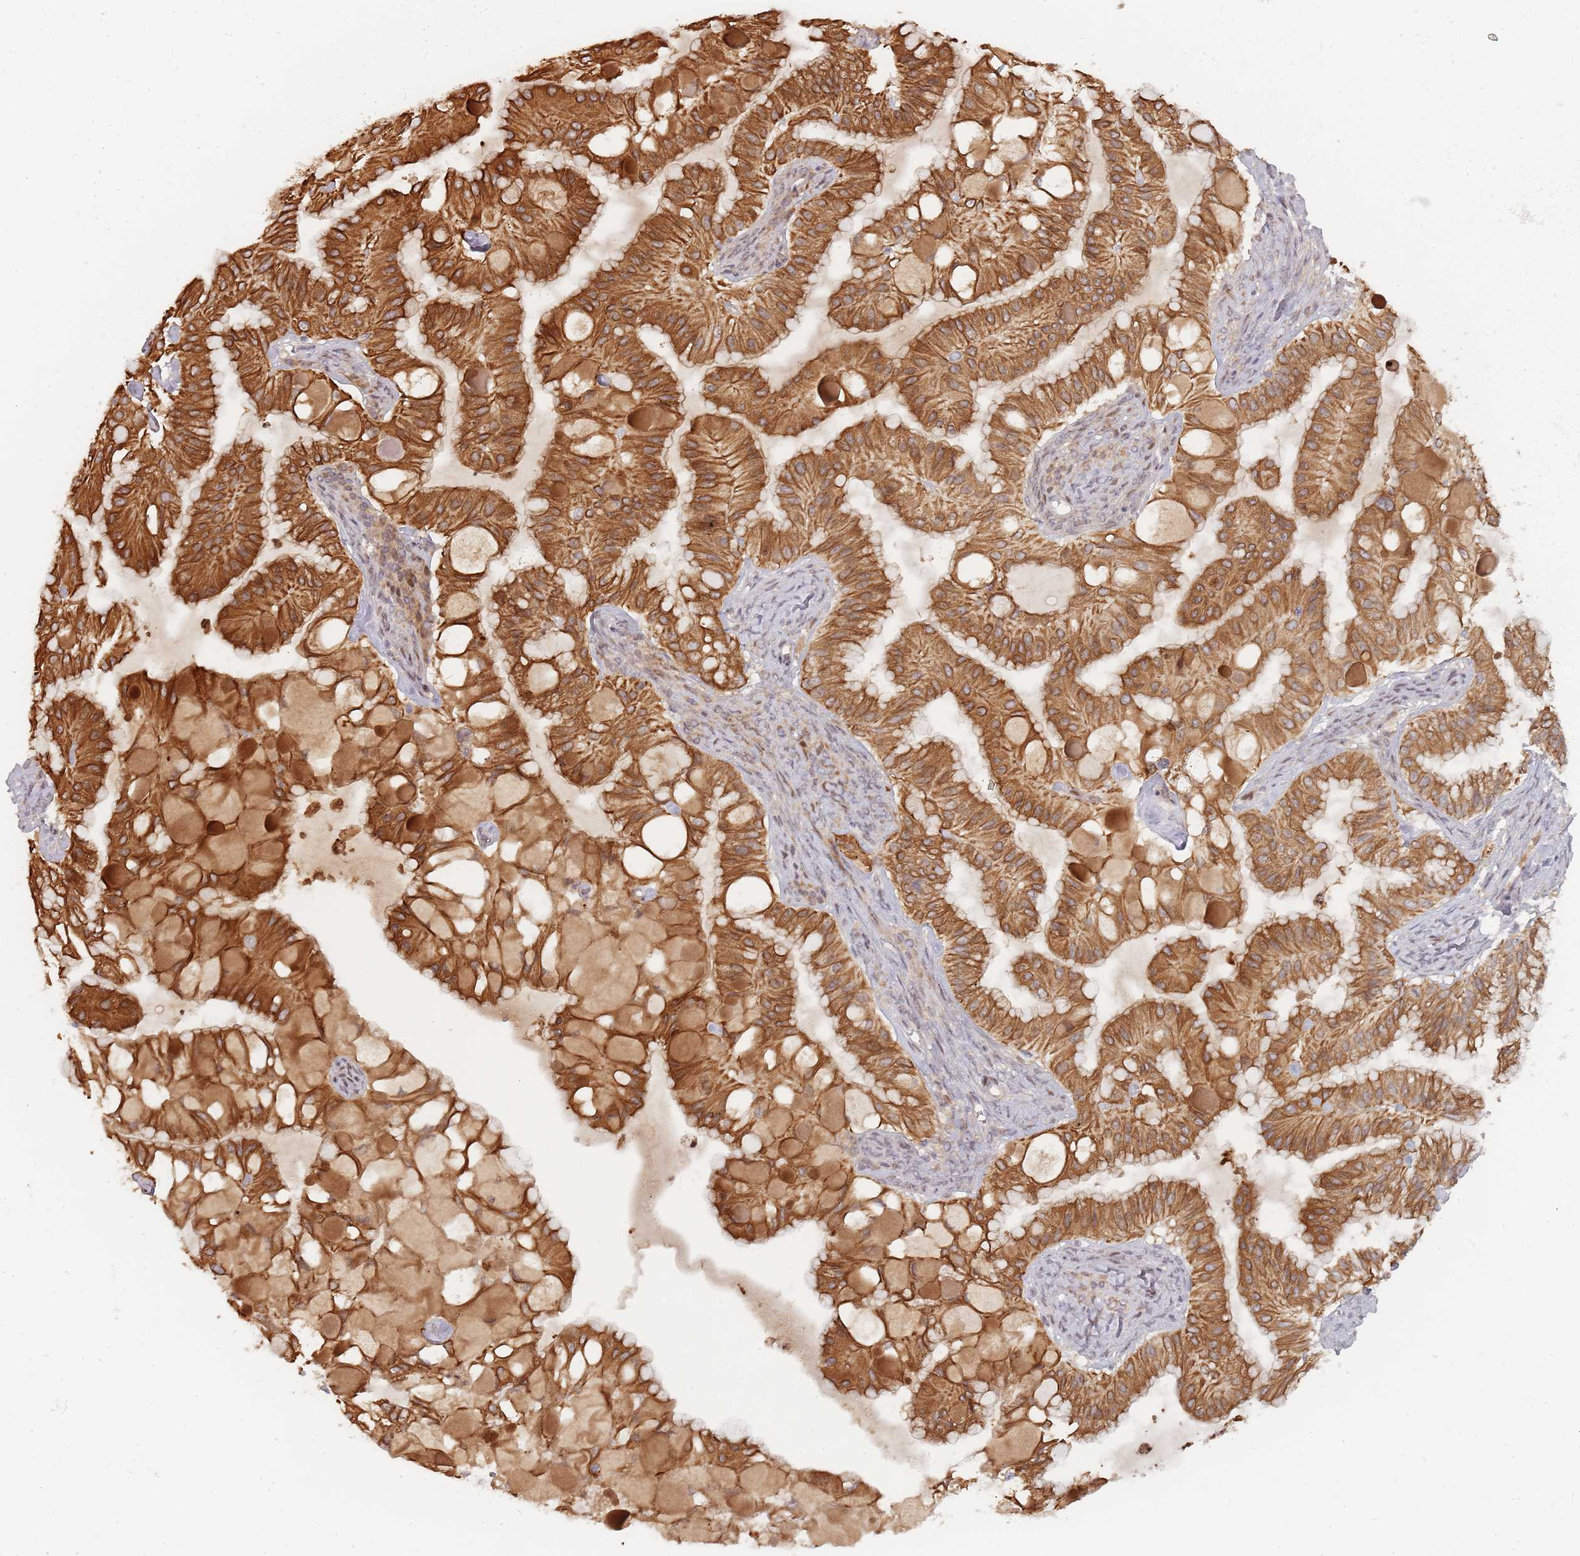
{"staining": {"intensity": "strong", "quantity": ">75%", "location": "cytoplasmic/membranous"}, "tissue": "ovarian cancer", "cell_type": "Tumor cells", "image_type": "cancer", "snomed": [{"axis": "morphology", "description": "Cystadenocarcinoma, mucinous, NOS"}, {"axis": "topography", "description": "Ovary"}], "caption": "Mucinous cystadenocarcinoma (ovarian) stained for a protein (brown) displays strong cytoplasmic/membranous positive expression in about >75% of tumor cells.", "gene": "RPS6KA2", "patient": {"sex": "female", "age": 61}}